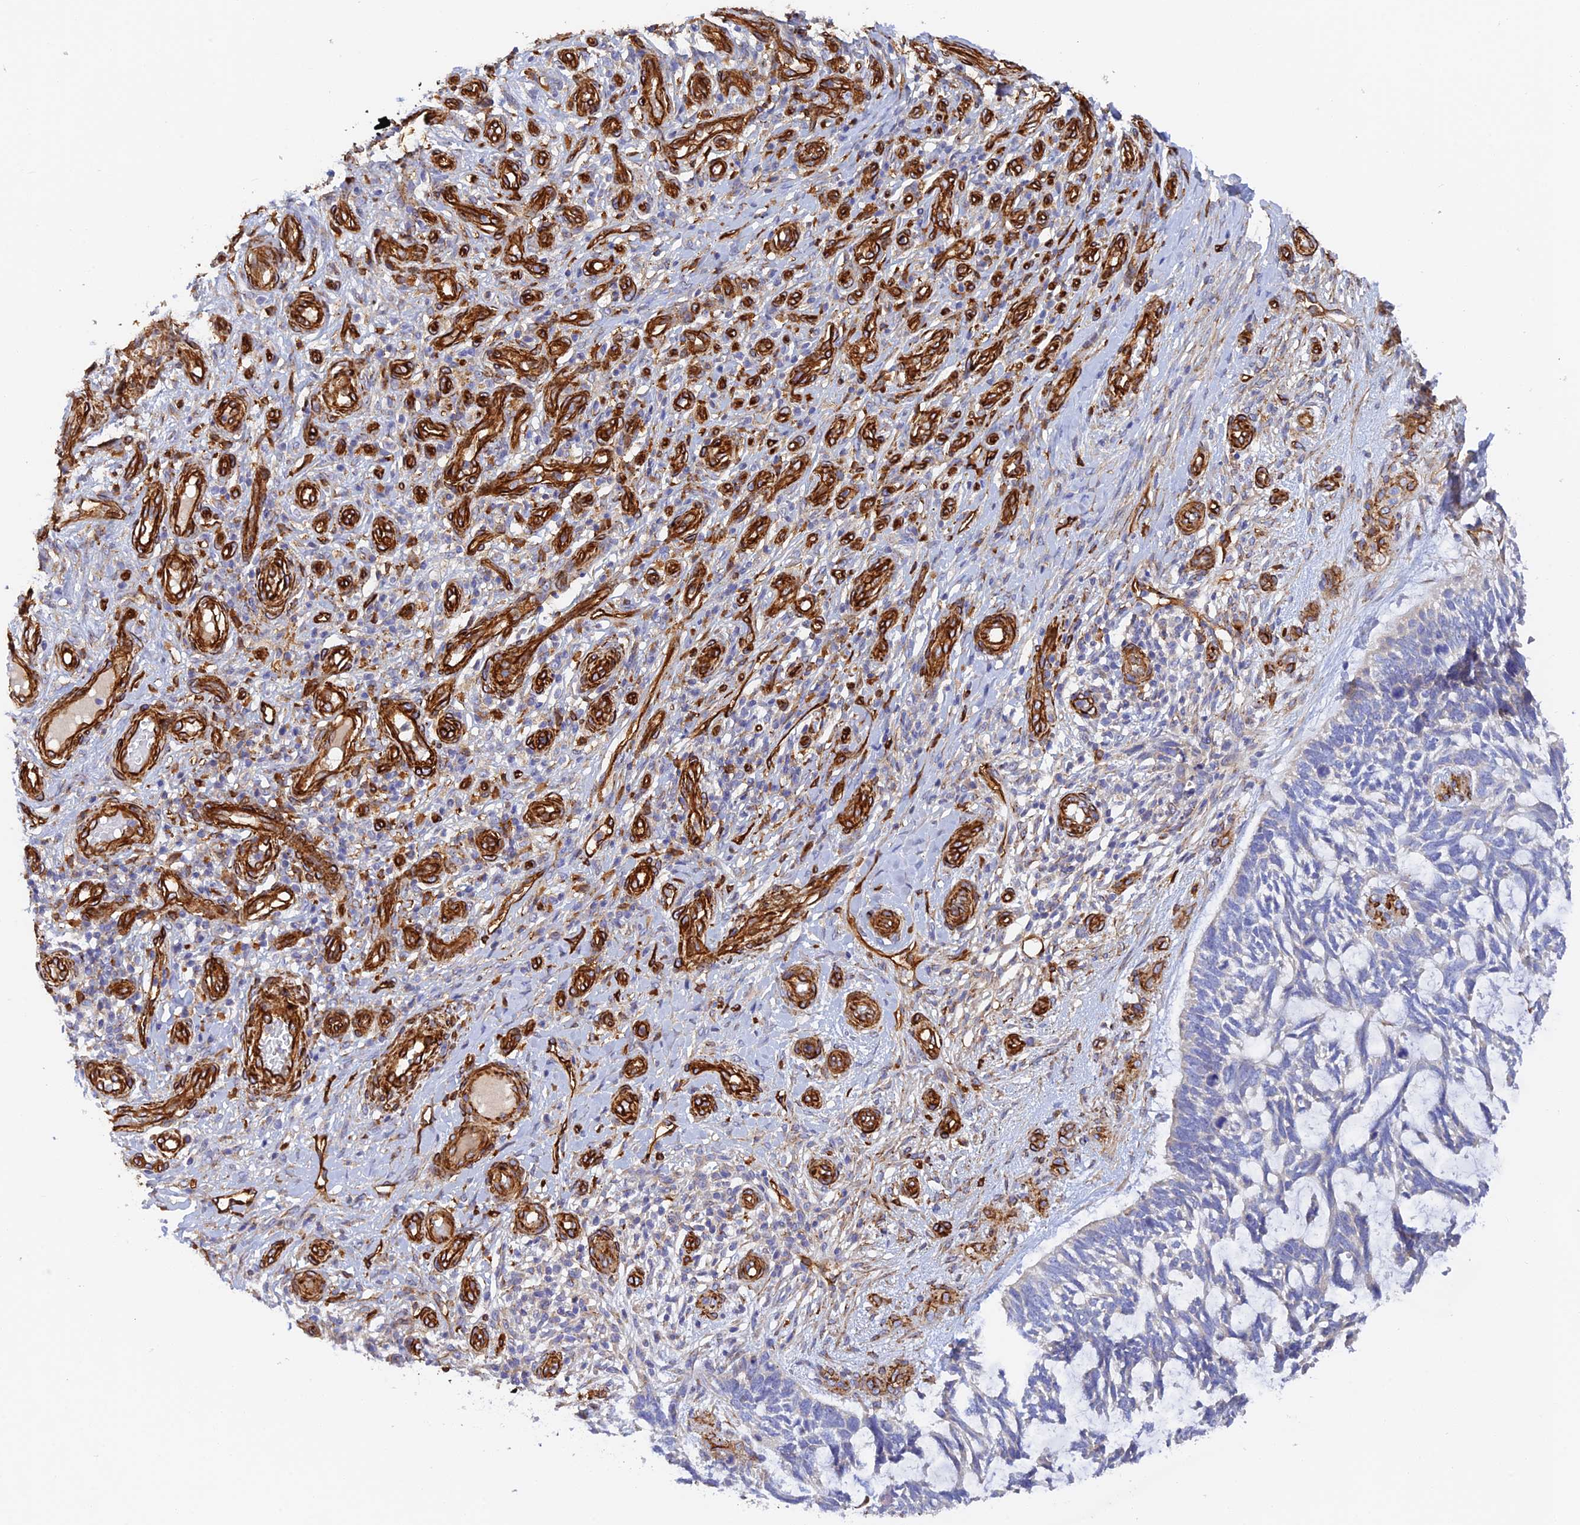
{"staining": {"intensity": "negative", "quantity": "none", "location": "none"}, "tissue": "skin cancer", "cell_type": "Tumor cells", "image_type": "cancer", "snomed": [{"axis": "morphology", "description": "Basal cell carcinoma"}, {"axis": "topography", "description": "Skin"}], "caption": "This is an IHC histopathology image of basal cell carcinoma (skin). There is no staining in tumor cells.", "gene": "MYO9A", "patient": {"sex": "male", "age": 88}}